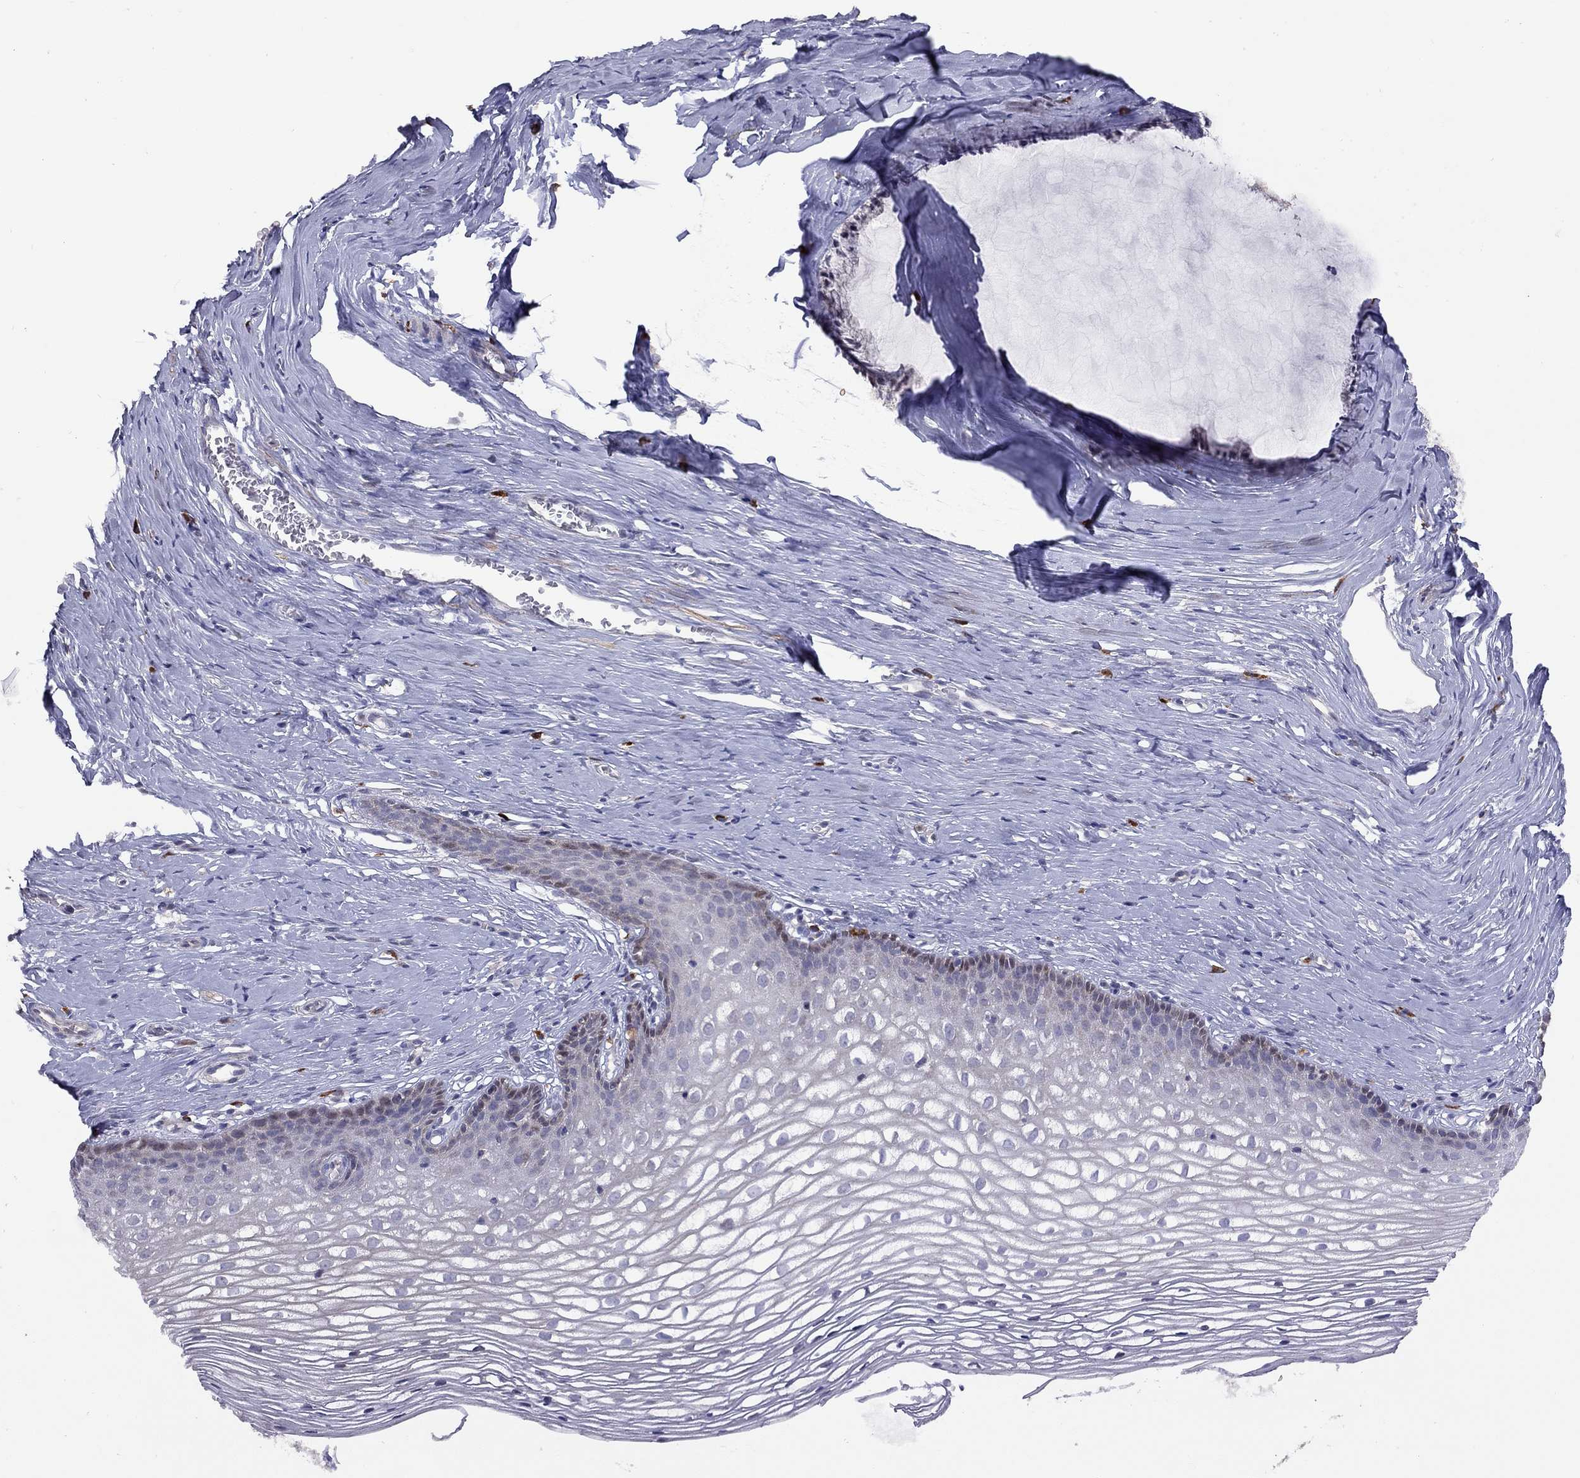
{"staining": {"intensity": "moderate", "quantity": "<25%", "location": "nuclear"}, "tissue": "cervix", "cell_type": "Squamous epithelial cells", "image_type": "normal", "snomed": [{"axis": "morphology", "description": "Normal tissue, NOS"}, {"axis": "topography", "description": "Cervix"}], "caption": "Immunohistochemical staining of unremarkable cervix shows low levels of moderate nuclear positivity in about <25% of squamous epithelial cells.", "gene": "SYTL2", "patient": {"sex": "female", "age": 40}}